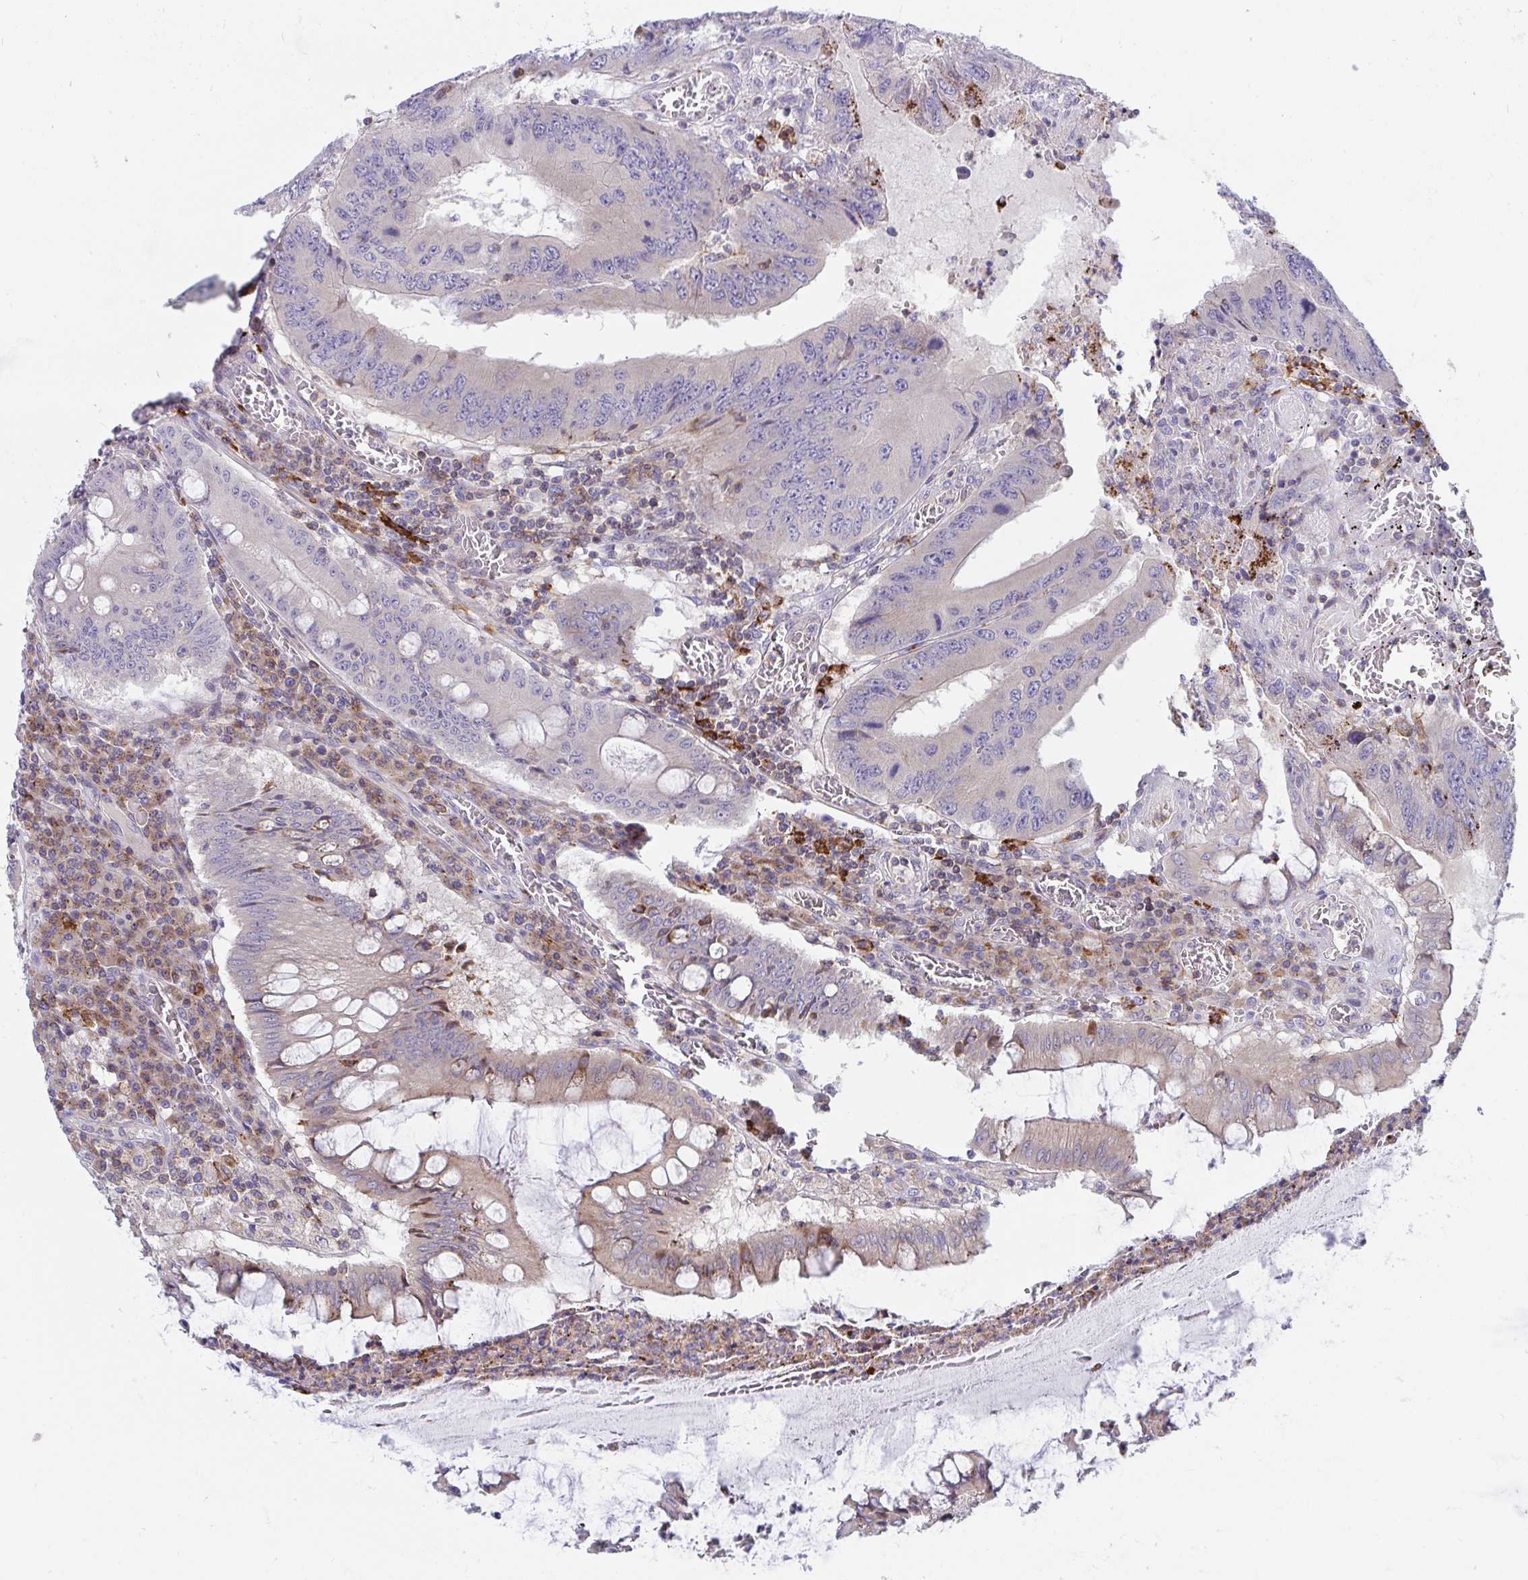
{"staining": {"intensity": "negative", "quantity": "none", "location": "none"}, "tissue": "colorectal cancer", "cell_type": "Tumor cells", "image_type": "cancer", "snomed": [{"axis": "morphology", "description": "Adenocarcinoma, NOS"}, {"axis": "topography", "description": "Colon"}], "caption": "Photomicrograph shows no significant protein staining in tumor cells of adenocarcinoma (colorectal).", "gene": "FRMD3", "patient": {"sex": "male", "age": 53}}